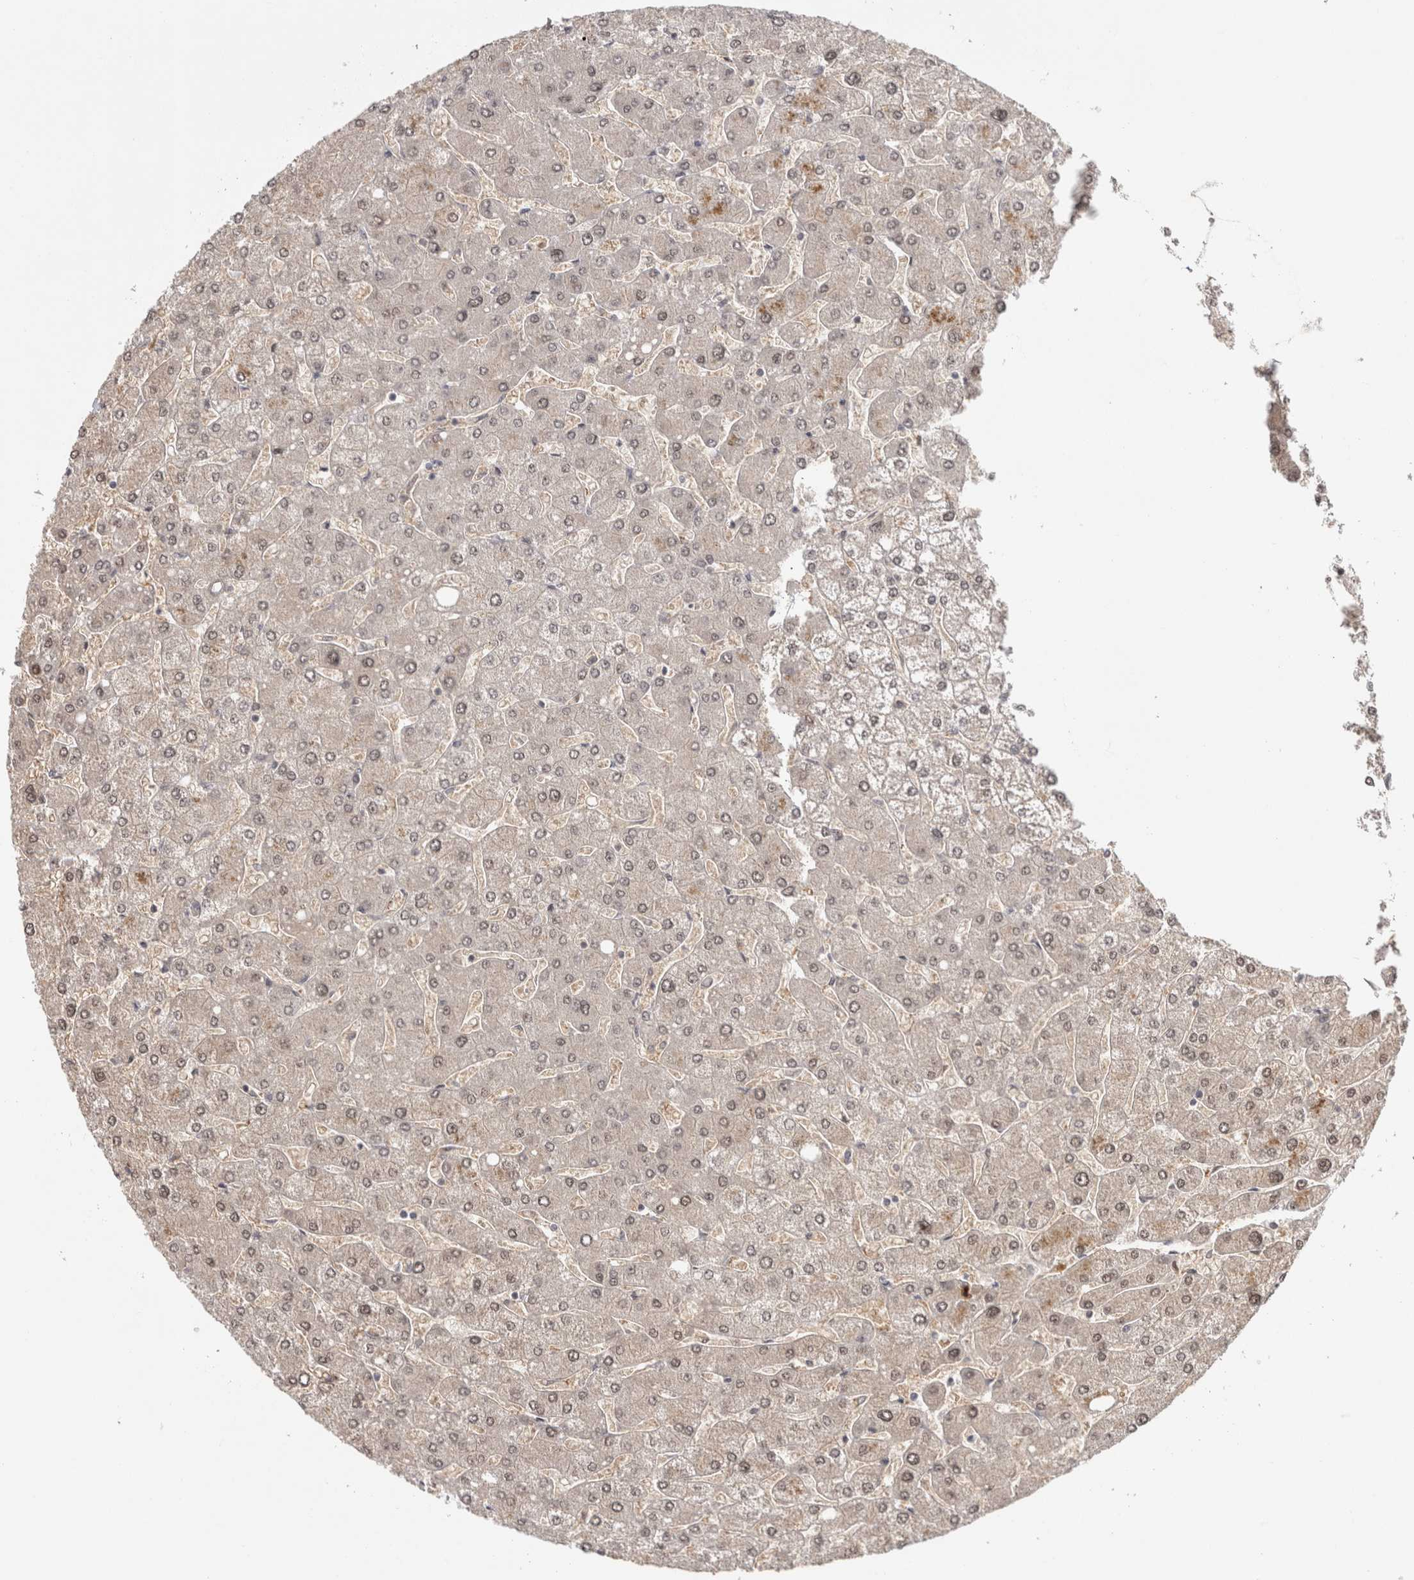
{"staining": {"intensity": "negative", "quantity": "none", "location": "none"}, "tissue": "liver", "cell_type": "Cholangiocytes", "image_type": "normal", "snomed": [{"axis": "morphology", "description": "Normal tissue, NOS"}, {"axis": "topography", "description": "Liver"}], "caption": "Immunohistochemistry of unremarkable liver exhibits no staining in cholangiocytes.", "gene": "ZNF318", "patient": {"sex": "male", "age": 55}}